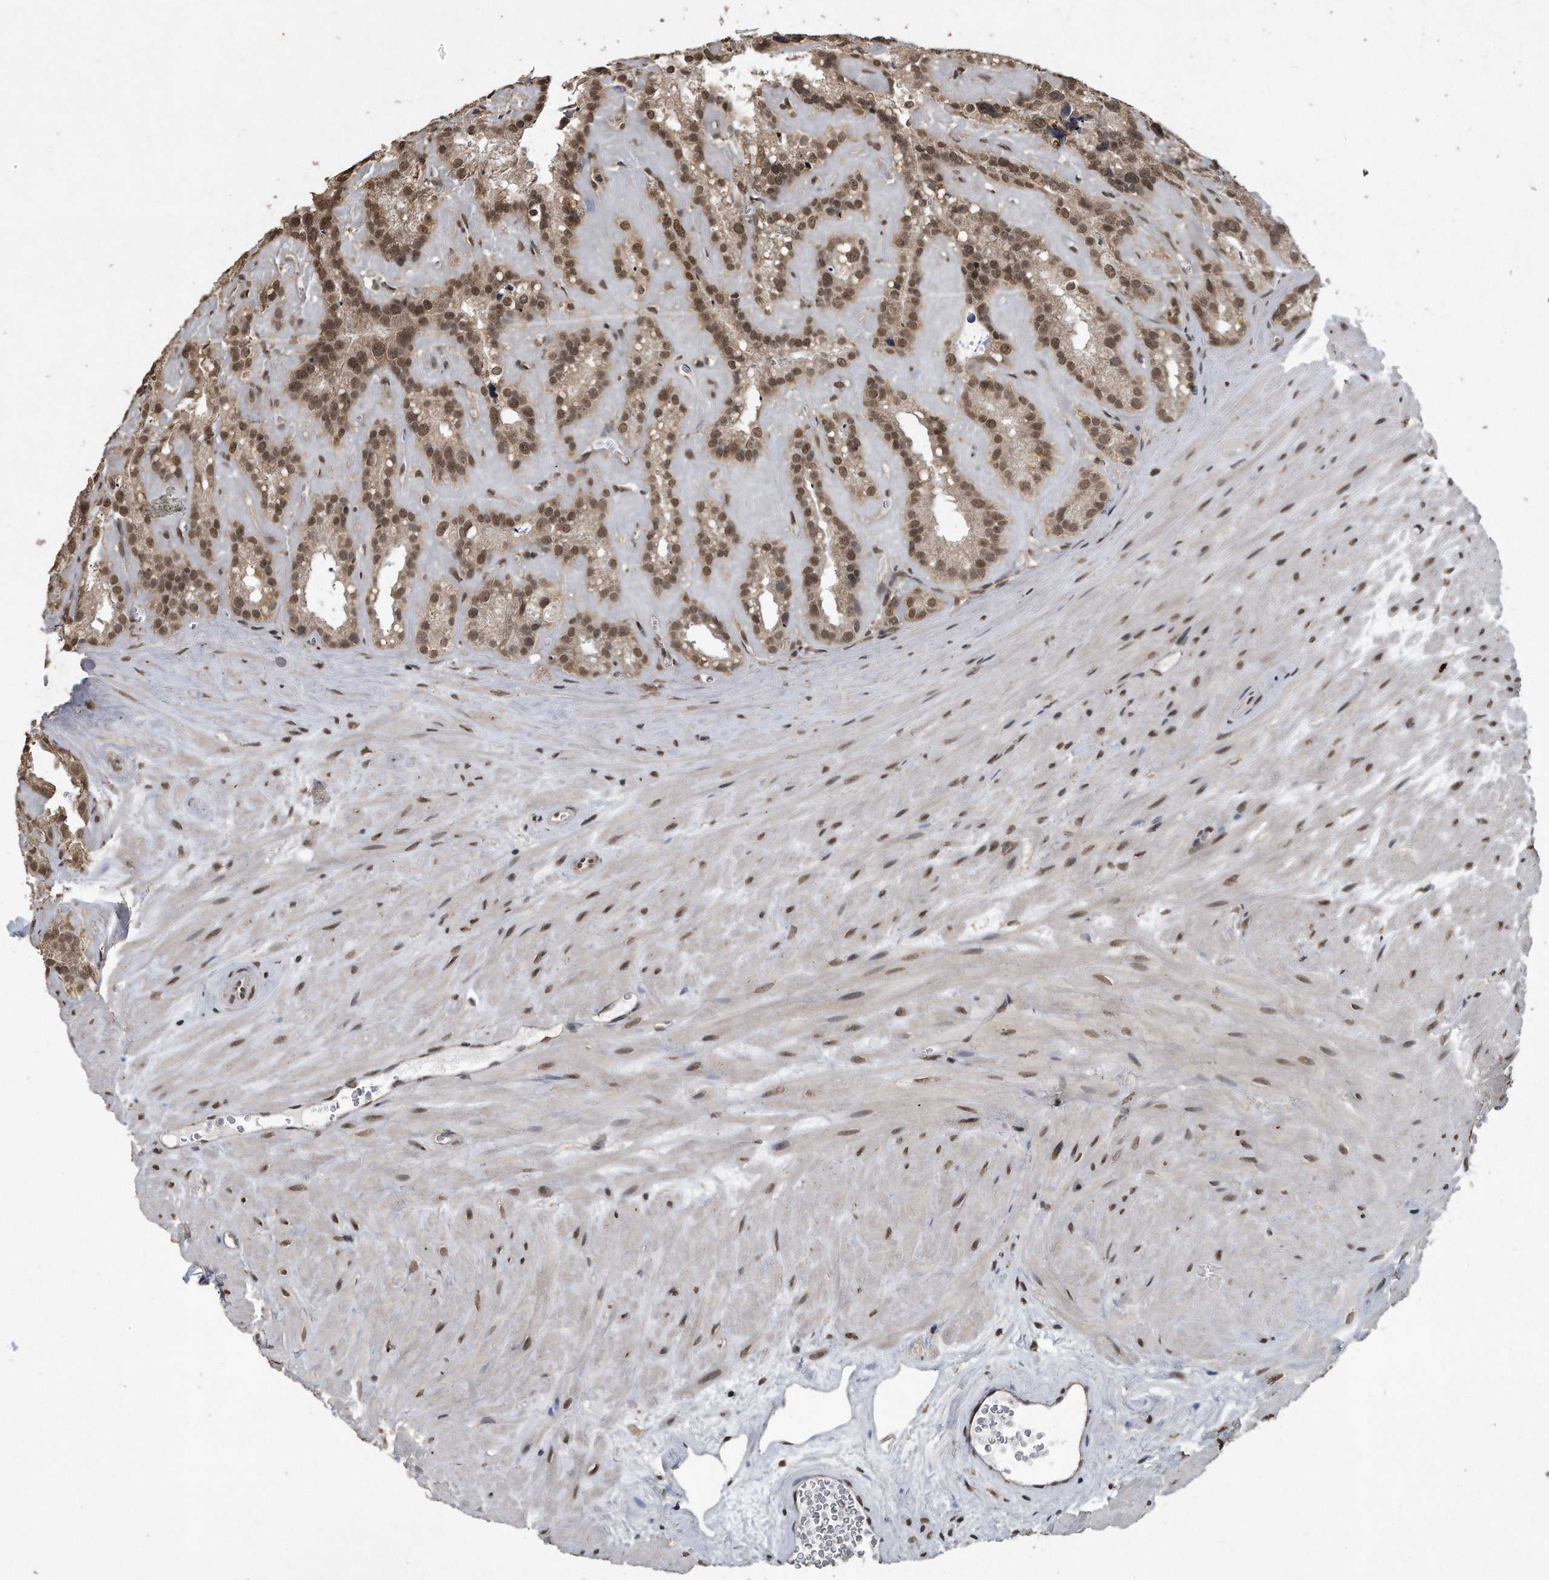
{"staining": {"intensity": "moderate", "quantity": ">75%", "location": "cytoplasmic/membranous,nuclear"}, "tissue": "seminal vesicle", "cell_type": "Glandular cells", "image_type": "normal", "snomed": [{"axis": "morphology", "description": "Normal tissue, NOS"}, {"axis": "topography", "description": "Prostate"}, {"axis": "topography", "description": "Seminal veicle"}], "caption": "There is medium levels of moderate cytoplasmic/membranous,nuclear expression in glandular cells of benign seminal vesicle, as demonstrated by immunohistochemical staining (brown color).", "gene": "CRYZL1", "patient": {"sex": "male", "age": 59}}